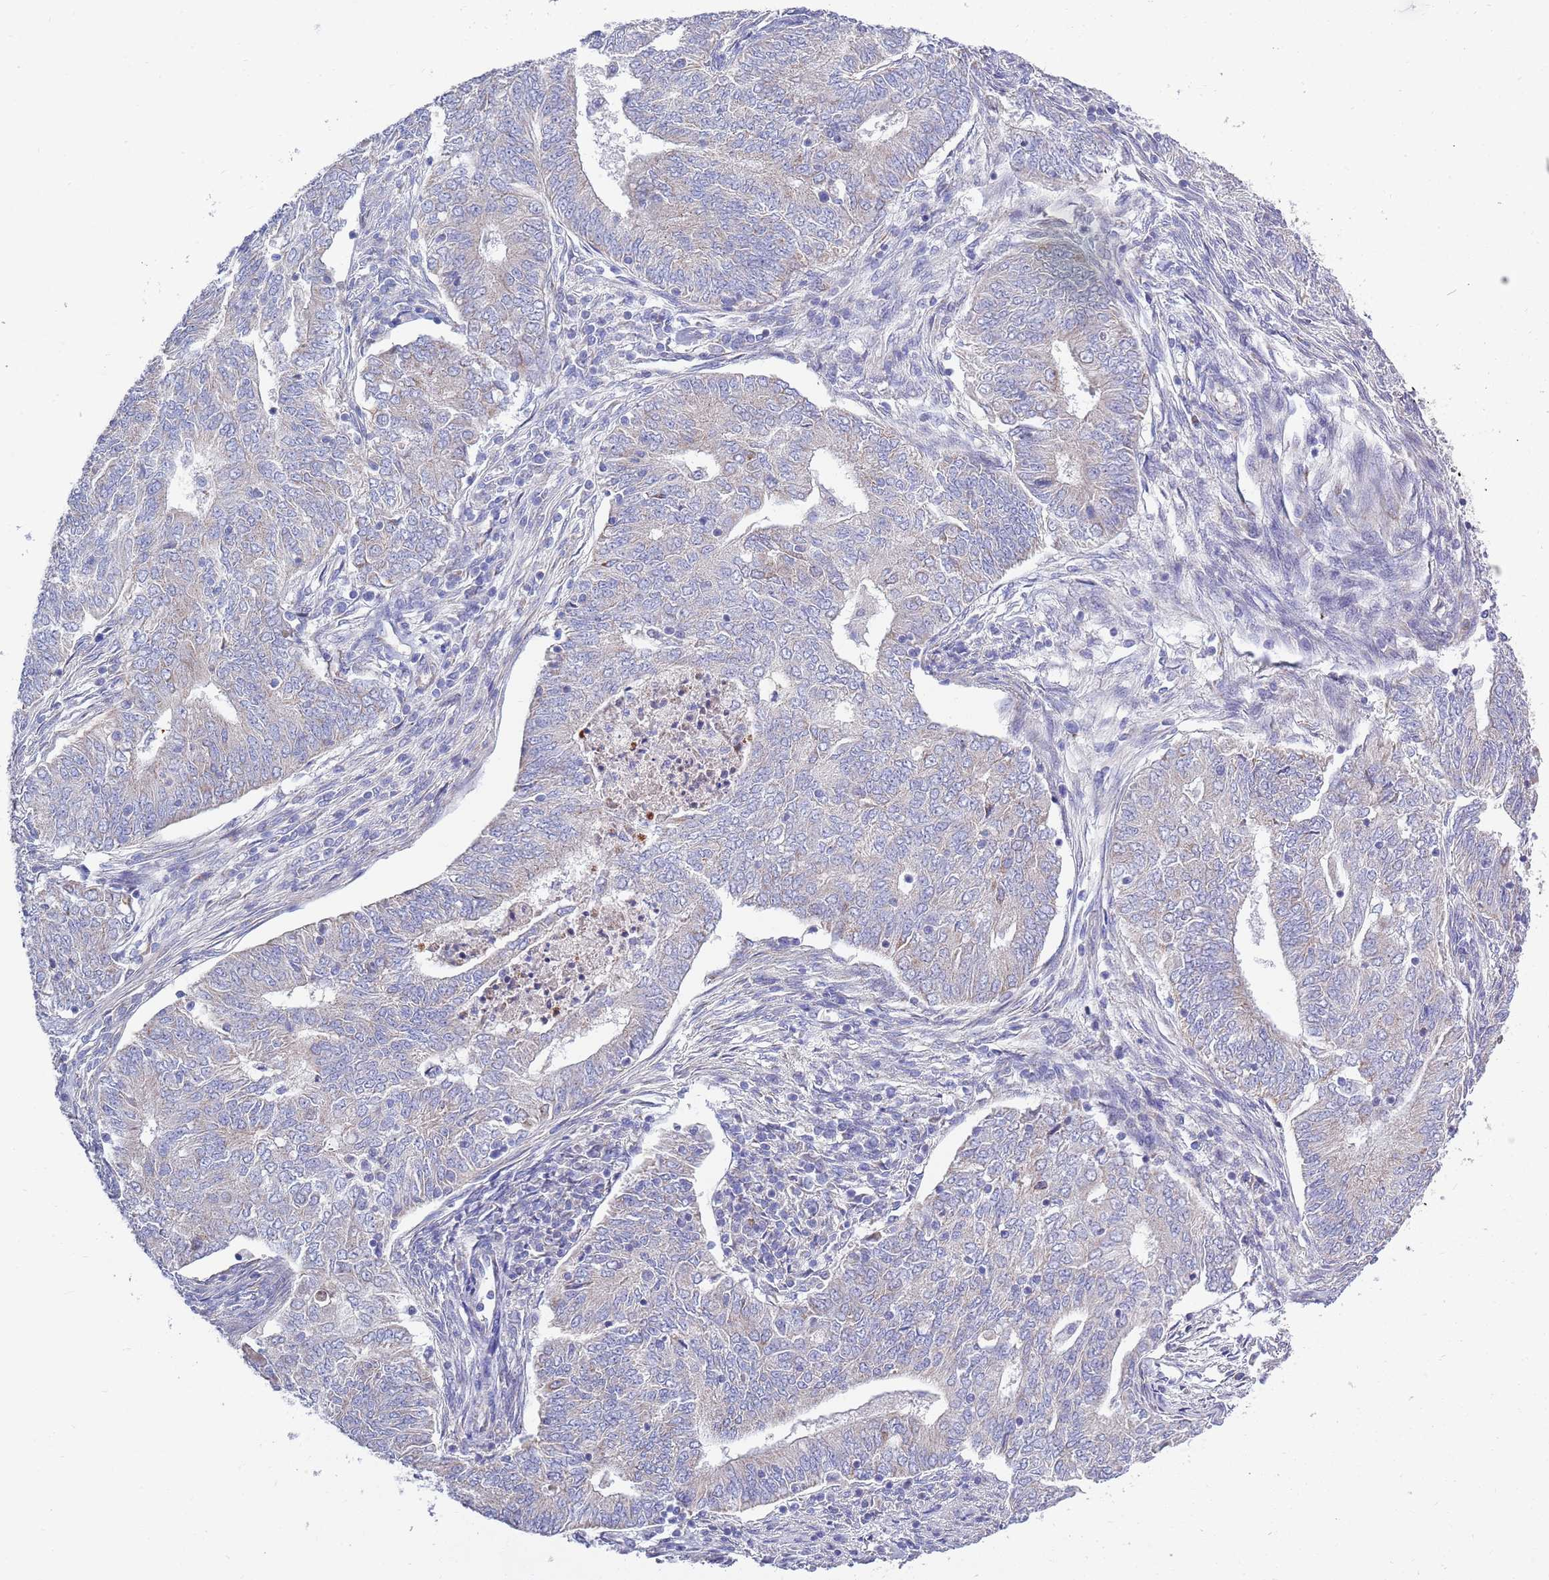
{"staining": {"intensity": "negative", "quantity": "none", "location": "none"}, "tissue": "endometrial cancer", "cell_type": "Tumor cells", "image_type": "cancer", "snomed": [{"axis": "morphology", "description": "Adenocarcinoma, NOS"}, {"axis": "topography", "description": "Endometrium"}], "caption": "Protein analysis of endometrial adenocarcinoma shows no significant positivity in tumor cells. (DAB immunohistochemistry (IHC), high magnification).", "gene": "EMC8", "patient": {"sex": "female", "age": 62}}